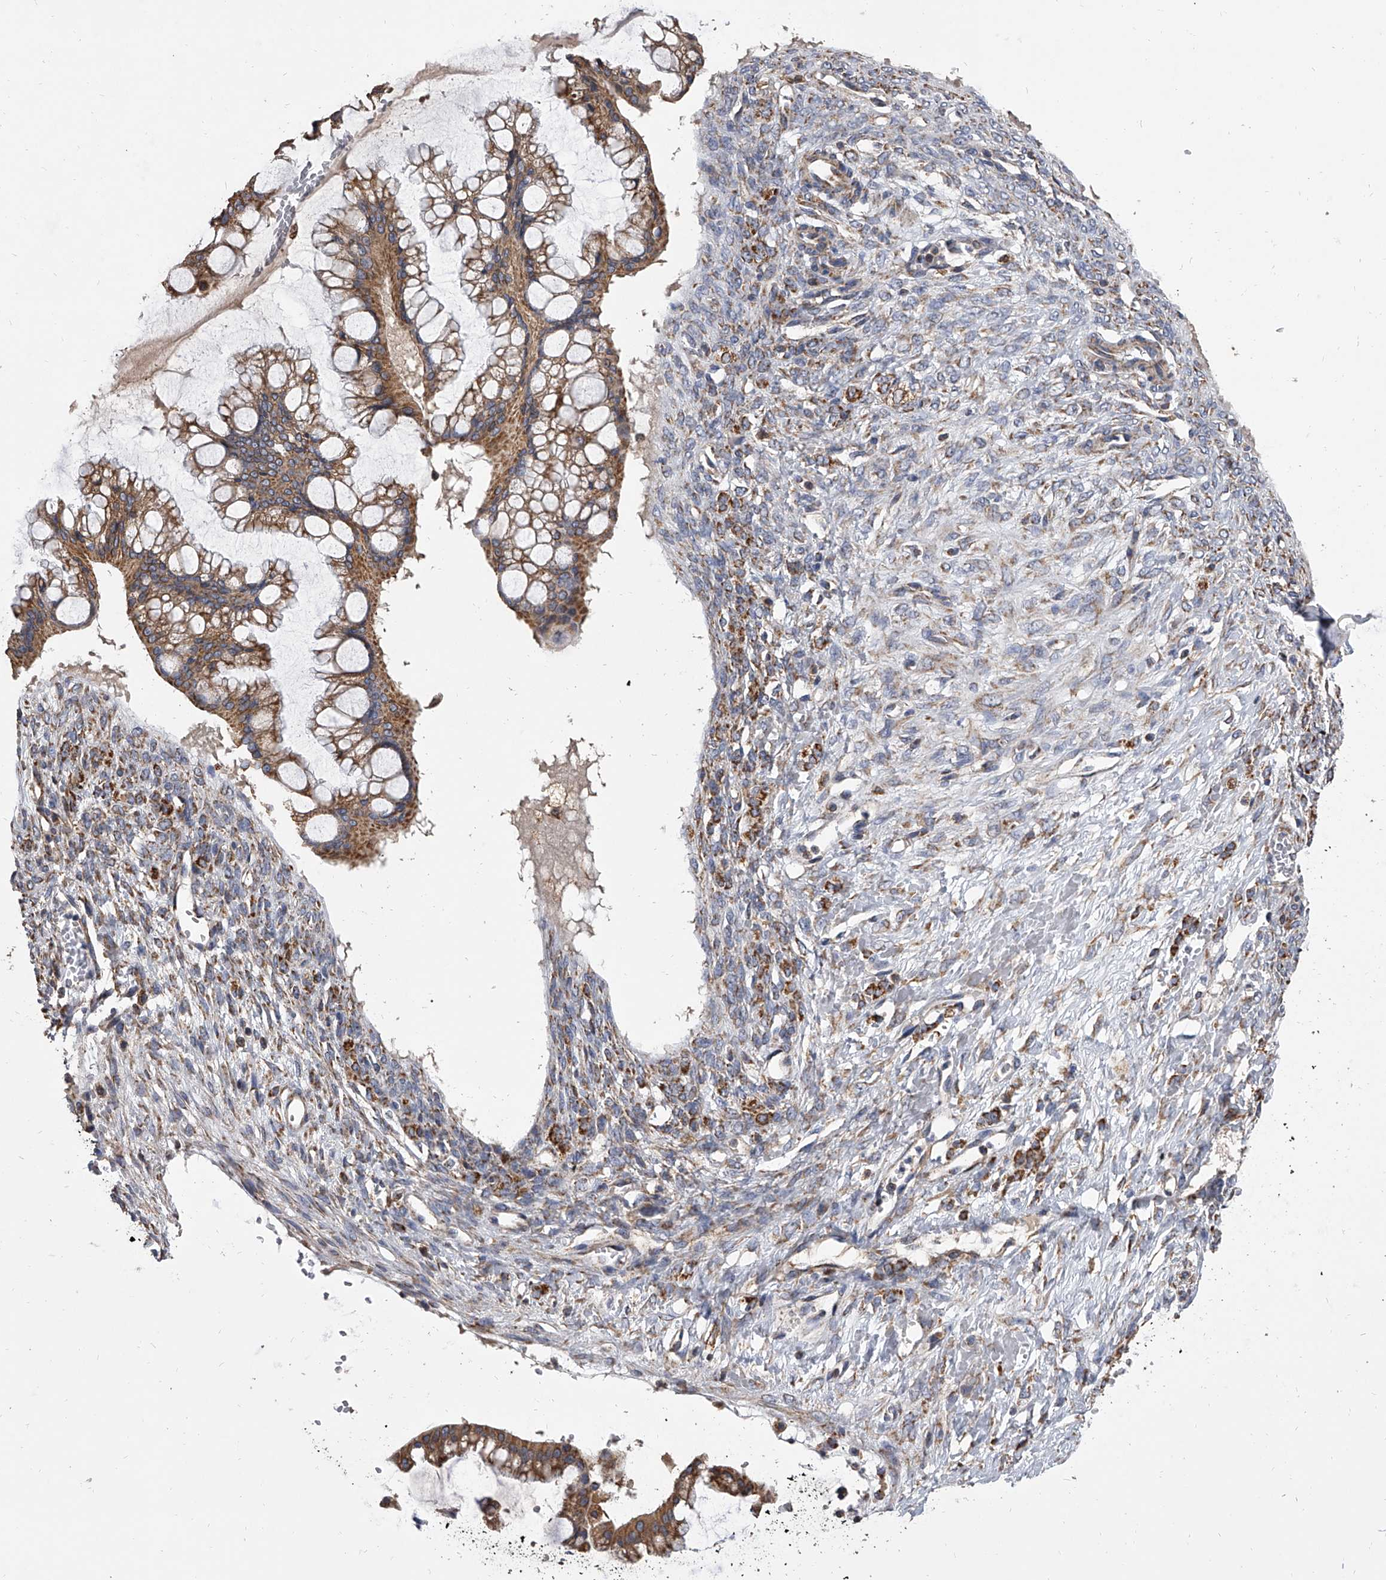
{"staining": {"intensity": "strong", "quantity": ">75%", "location": "cytoplasmic/membranous"}, "tissue": "ovarian cancer", "cell_type": "Tumor cells", "image_type": "cancer", "snomed": [{"axis": "morphology", "description": "Cystadenocarcinoma, mucinous, NOS"}, {"axis": "topography", "description": "Ovary"}], "caption": "IHC histopathology image of human mucinous cystadenocarcinoma (ovarian) stained for a protein (brown), which exhibits high levels of strong cytoplasmic/membranous staining in about >75% of tumor cells.", "gene": "MRPL28", "patient": {"sex": "female", "age": 73}}